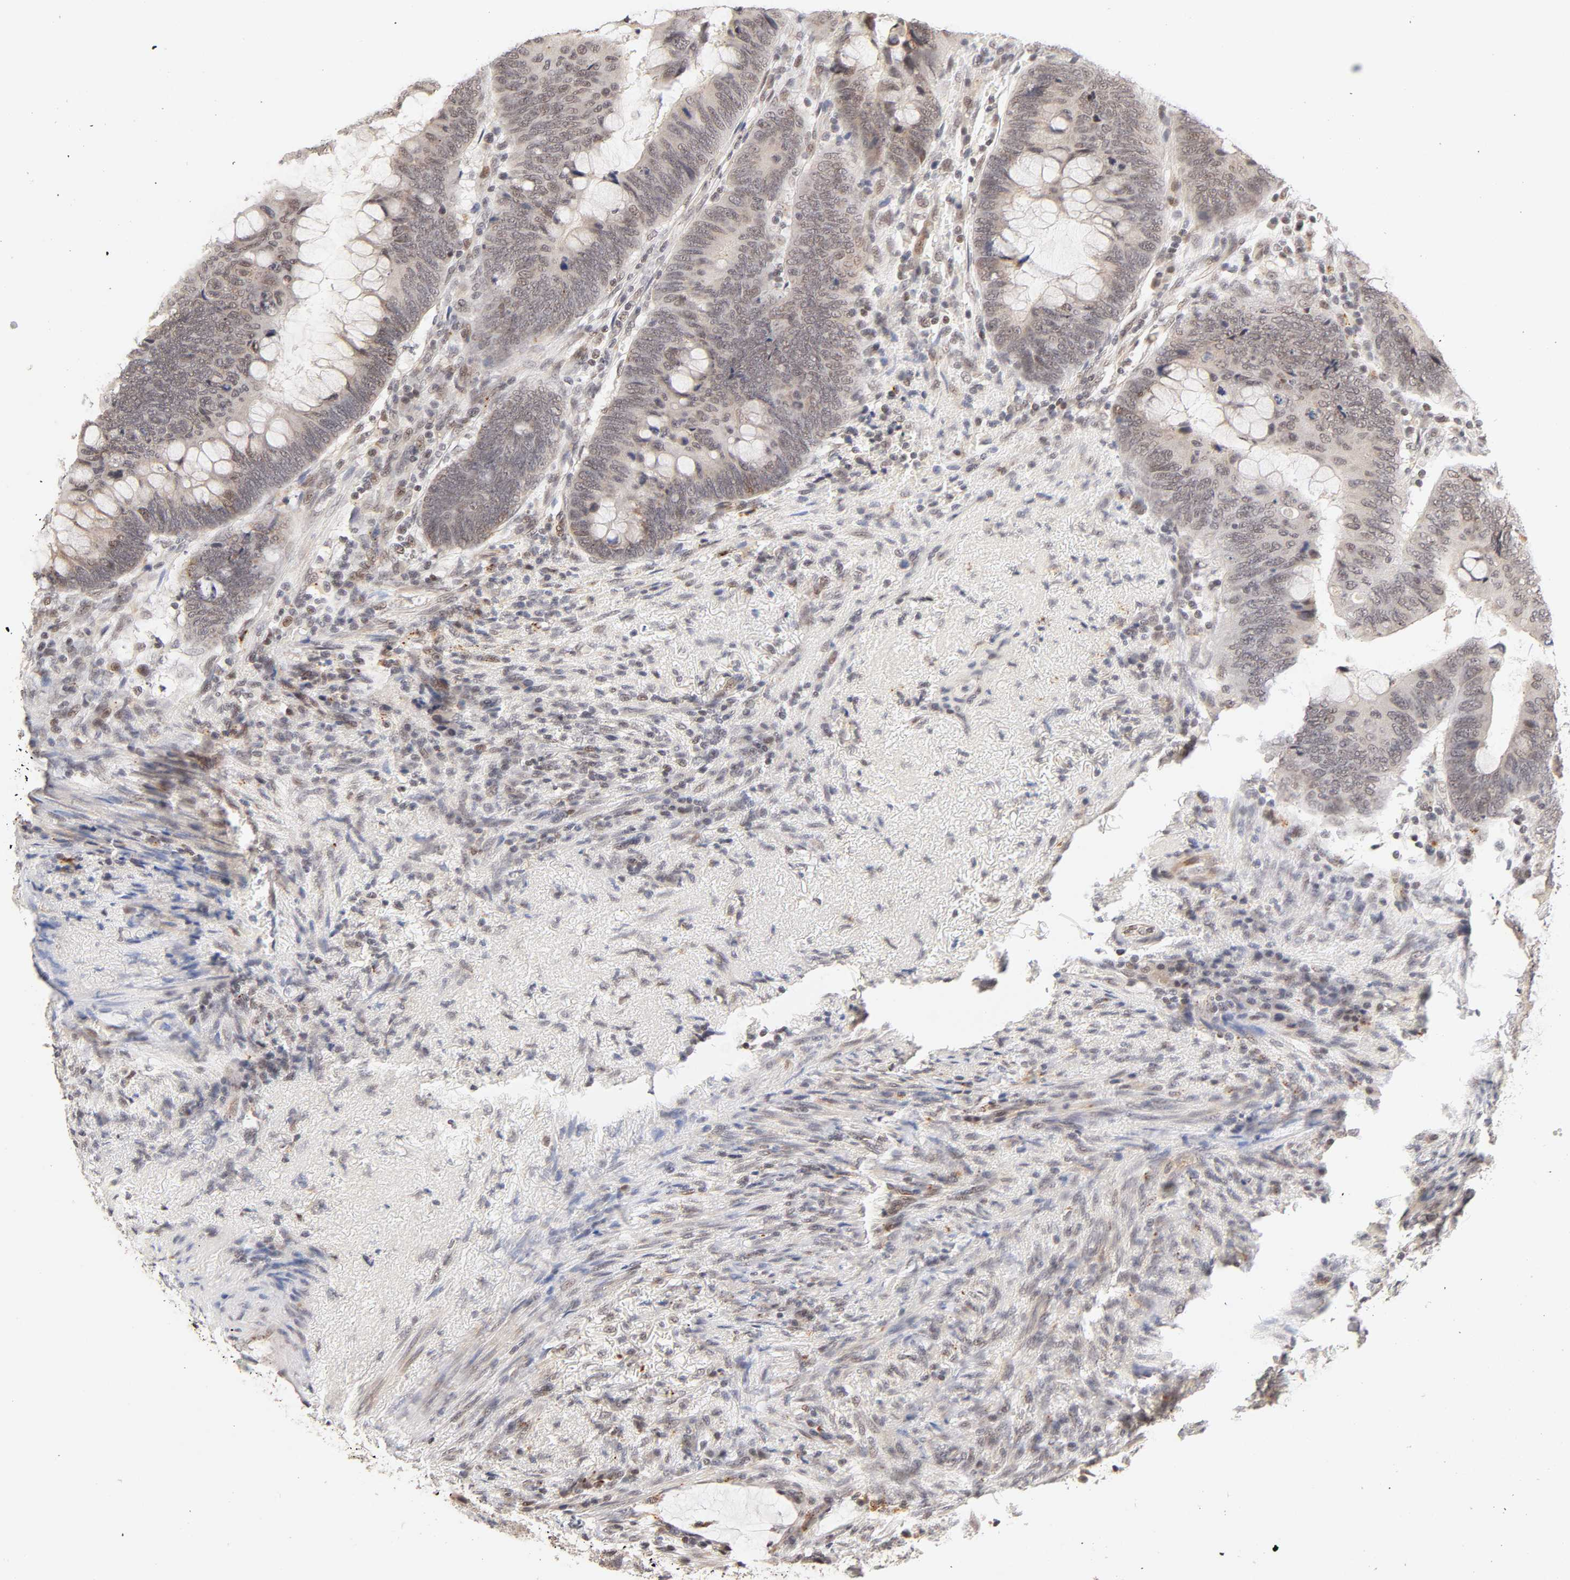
{"staining": {"intensity": "negative", "quantity": "none", "location": "none"}, "tissue": "colorectal cancer", "cell_type": "Tumor cells", "image_type": "cancer", "snomed": [{"axis": "morphology", "description": "Normal tissue, NOS"}, {"axis": "morphology", "description": "Adenocarcinoma, NOS"}, {"axis": "topography", "description": "Rectum"}, {"axis": "topography", "description": "Peripheral nerve tissue"}], "caption": "Protein analysis of colorectal cancer (adenocarcinoma) displays no significant expression in tumor cells. (DAB immunohistochemistry (IHC), high magnification).", "gene": "TAF10", "patient": {"sex": "male", "age": 92}}